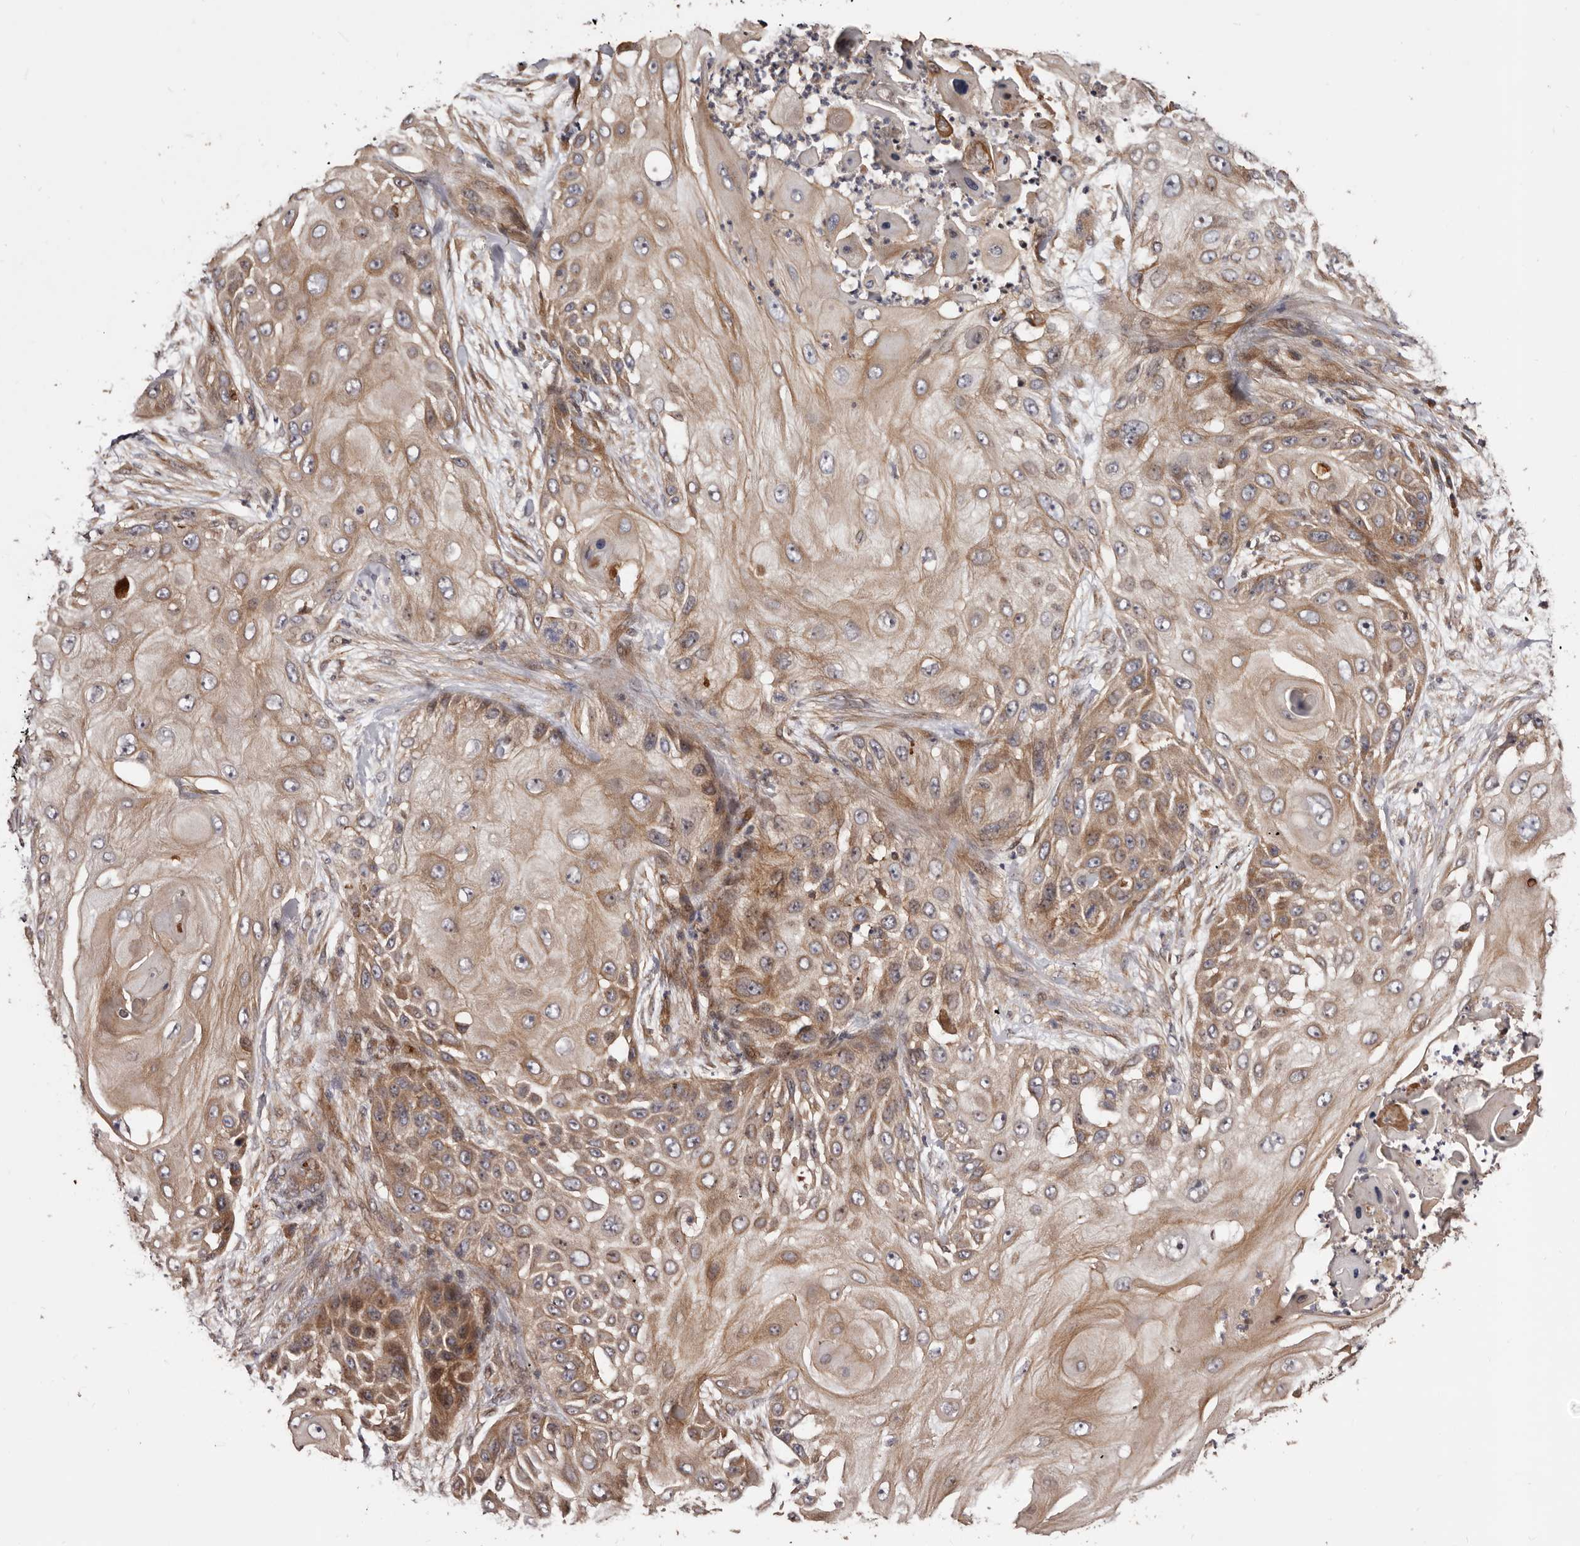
{"staining": {"intensity": "moderate", "quantity": ">75%", "location": "cytoplasmic/membranous"}, "tissue": "skin cancer", "cell_type": "Tumor cells", "image_type": "cancer", "snomed": [{"axis": "morphology", "description": "Squamous cell carcinoma, NOS"}, {"axis": "topography", "description": "Skin"}], "caption": "IHC of human skin squamous cell carcinoma demonstrates medium levels of moderate cytoplasmic/membranous staining in approximately >75% of tumor cells.", "gene": "GTPBP1", "patient": {"sex": "female", "age": 44}}